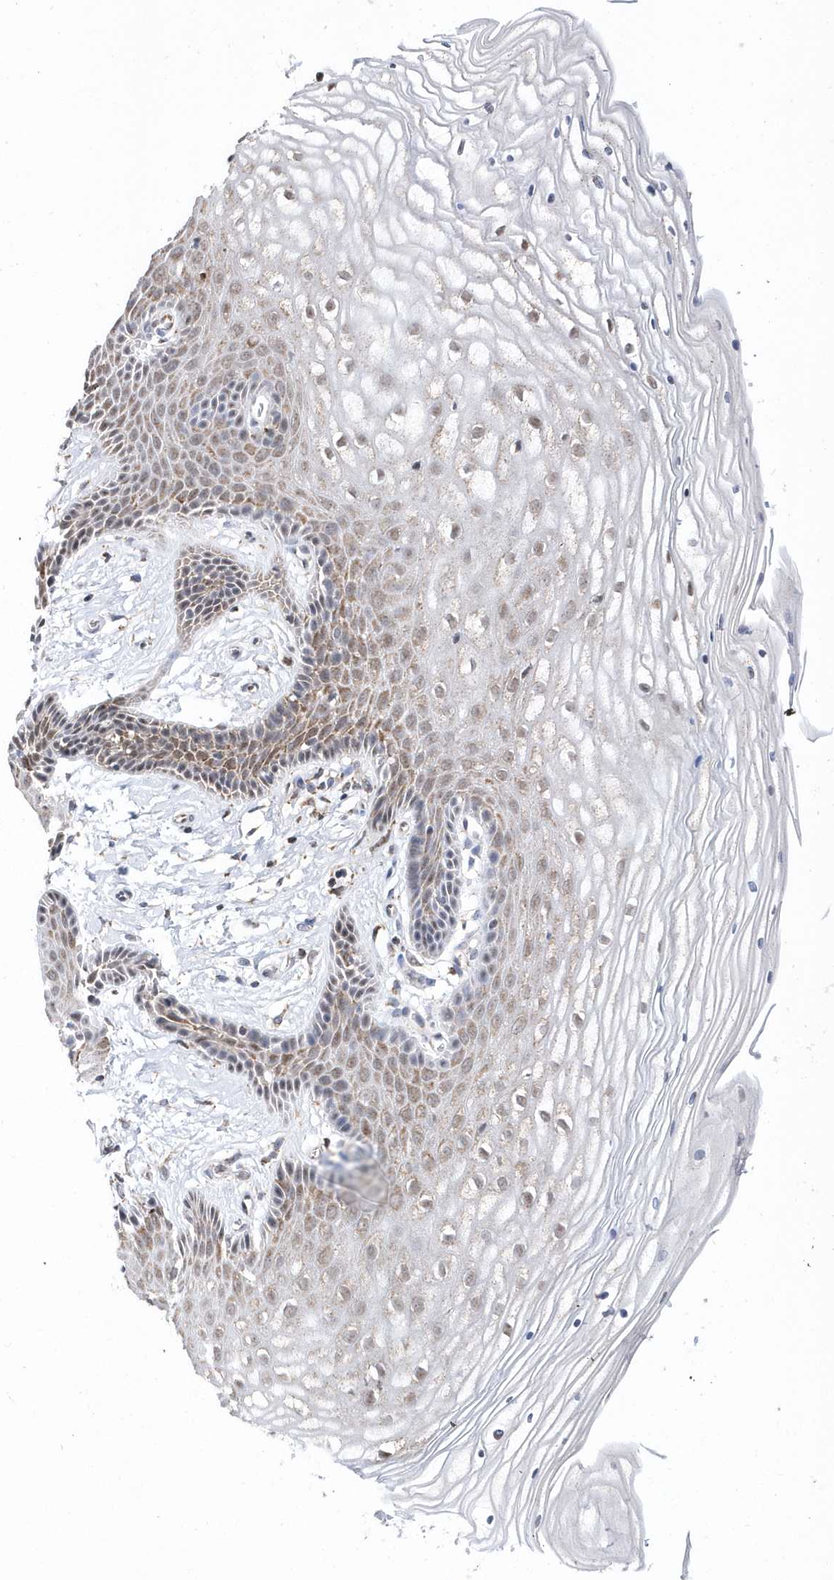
{"staining": {"intensity": "weak", "quantity": "25%-75%", "location": "cytoplasmic/membranous"}, "tissue": "vagina", "cell_type": "Squamous epithelial cells", "image_type": "normal", "snomed": [{"axis": "morphology", "description": "Normal tissue, NOS"}, {"axis": "topography", "description": "Vagina"}, {"axis": "topography", "description": "Cervix"}], "caption": "Weak cytoplasmic/membranous protein positivity is seen in approximately 25%-75% of squamous epithelial cells in vagina.", "gene": "SPATA5", "patient": {"sex": "female", "age": 40}}